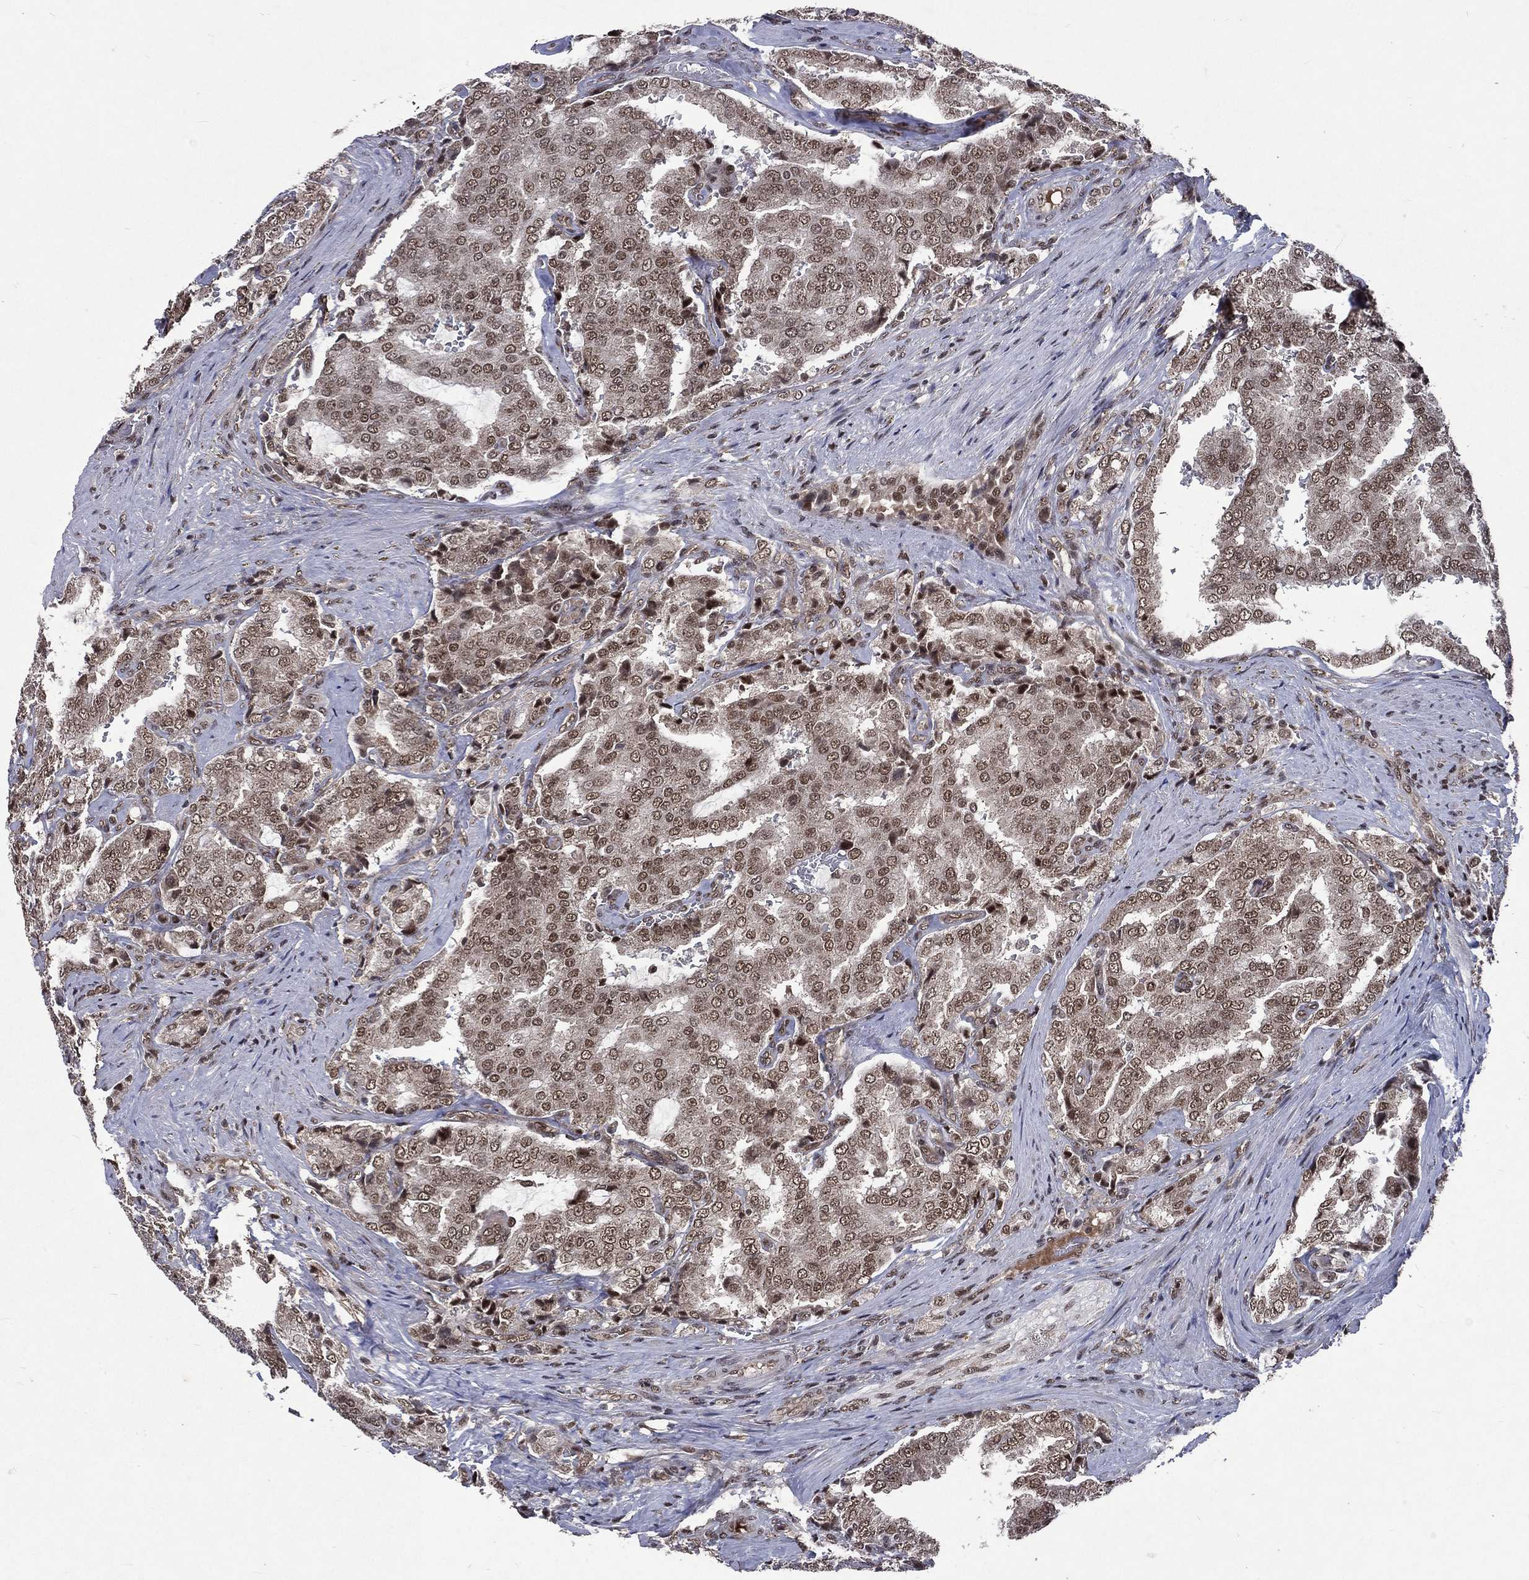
{"staining": {"intensity": "moderate", "quantity": "25%-75%", "location": "cytoplasmic/membranous,nuclear"}, "tissue": "prostate cancer", "cell_type": "Tumor cells", "image_type": "cancer", "snomed": [{"axis": "morphology", "description": "Adenocarcinoma, NOS"}, {"axis": "topography", "description": "Prostate"}], "caption": "Immunohistochemical staining of adenocarcinoma (prostate) shows medium levels of moderate cytoplasmic/membranous and nuclear protein staining in approximately 25%-75% of tumor cells. Using DAB (brown) and hematoxylin (blue) stains, captured at high magnification using brightfield microscopy.", "gene": "DMAP1", "patient": {"sex": "male", "age": 65}}